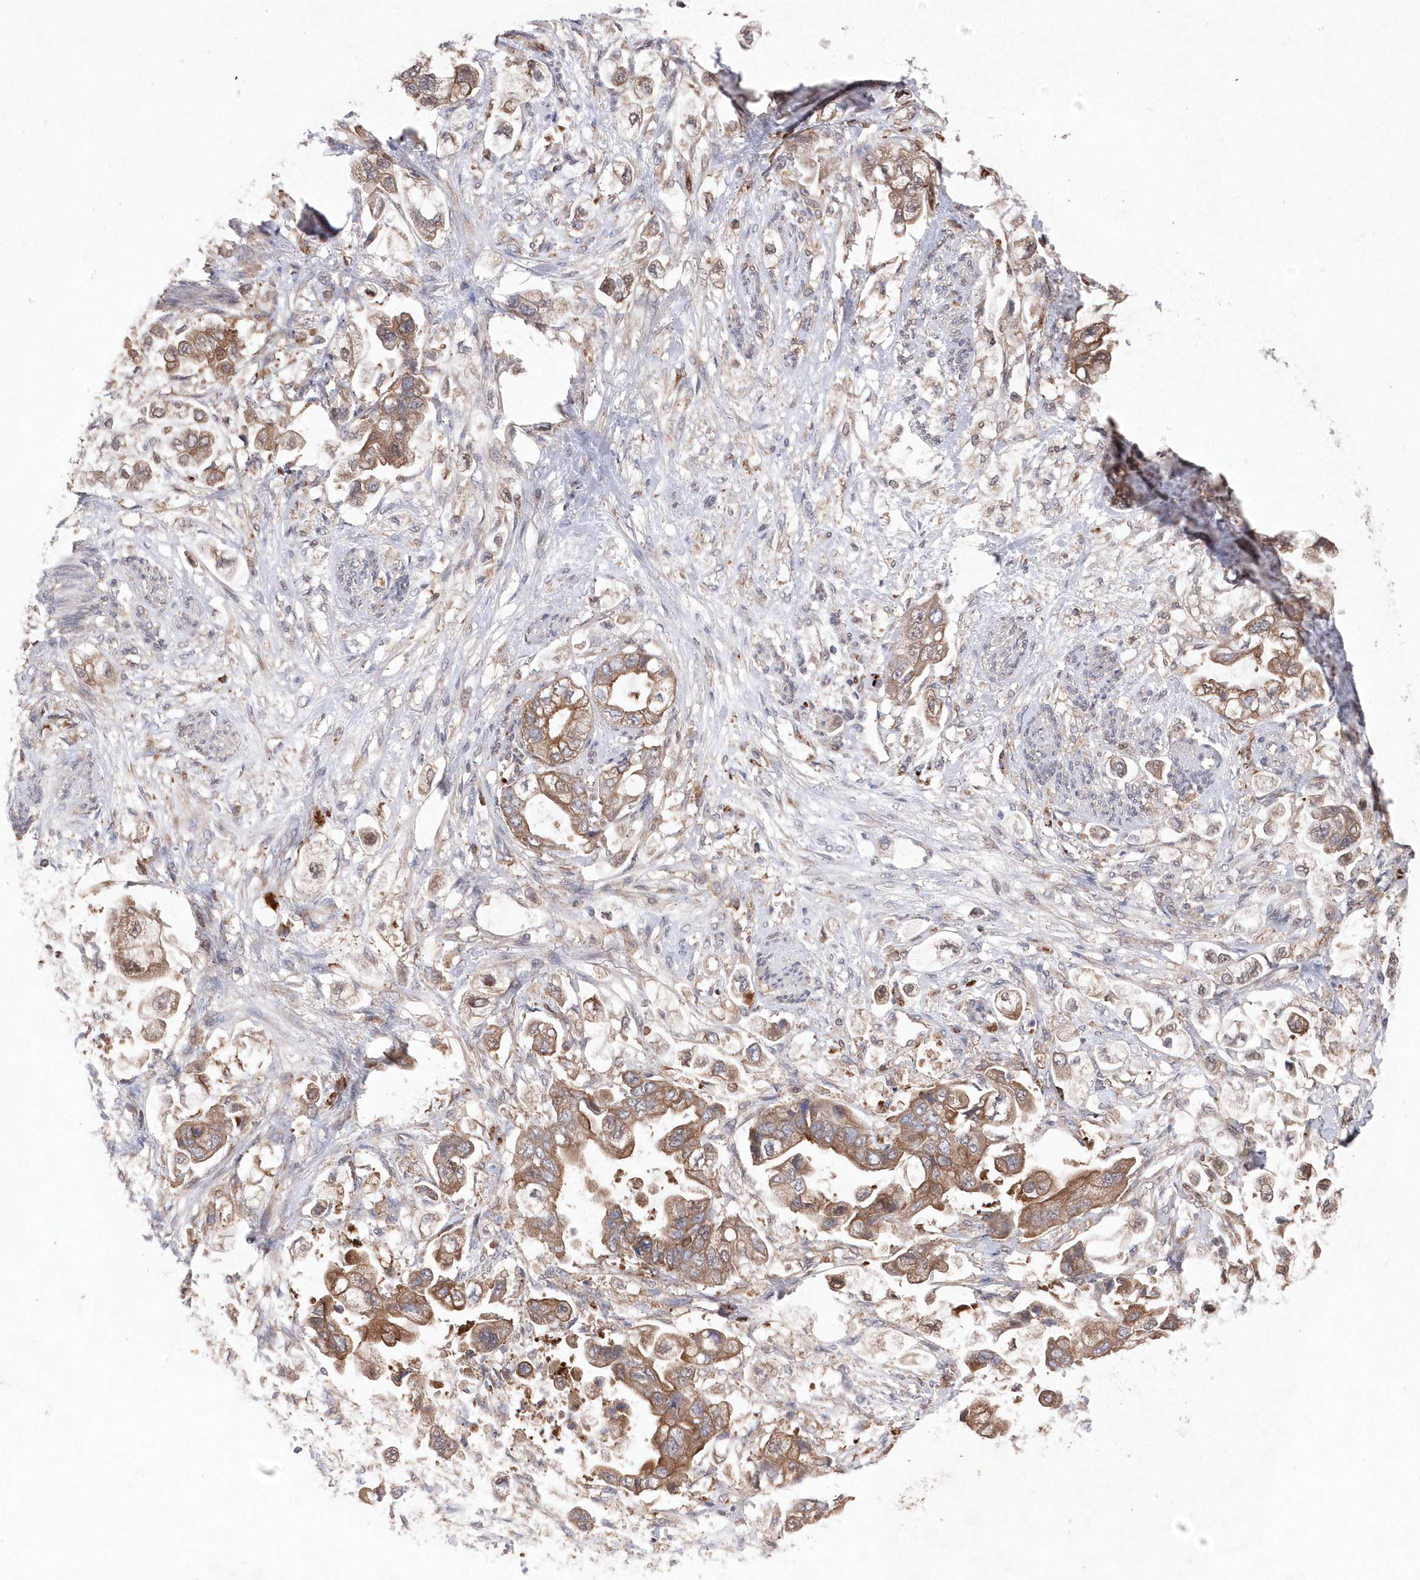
{"staining": {"intensity": "moderate", "quantity": ">75%", "location": "cytoplasmic/membranous"}, "tissue": "stomach cancer", "cell_type": "Tumor cells", "image_type": "cancer", "snomed": [{"axis": "morphology", "description": "Adenocarcinoma, NOS"}, {"axis": "topography", "description": "Stomach"}], "caption": "This is an image of immunohistochemistry staining of stomach cancer (adenocarcinoma), which shows moderate expression in the cytoplasmic/membranous of tumor cells.", "gene": "ASNSD1", "patient": {"sex": "male", "age": 62}}